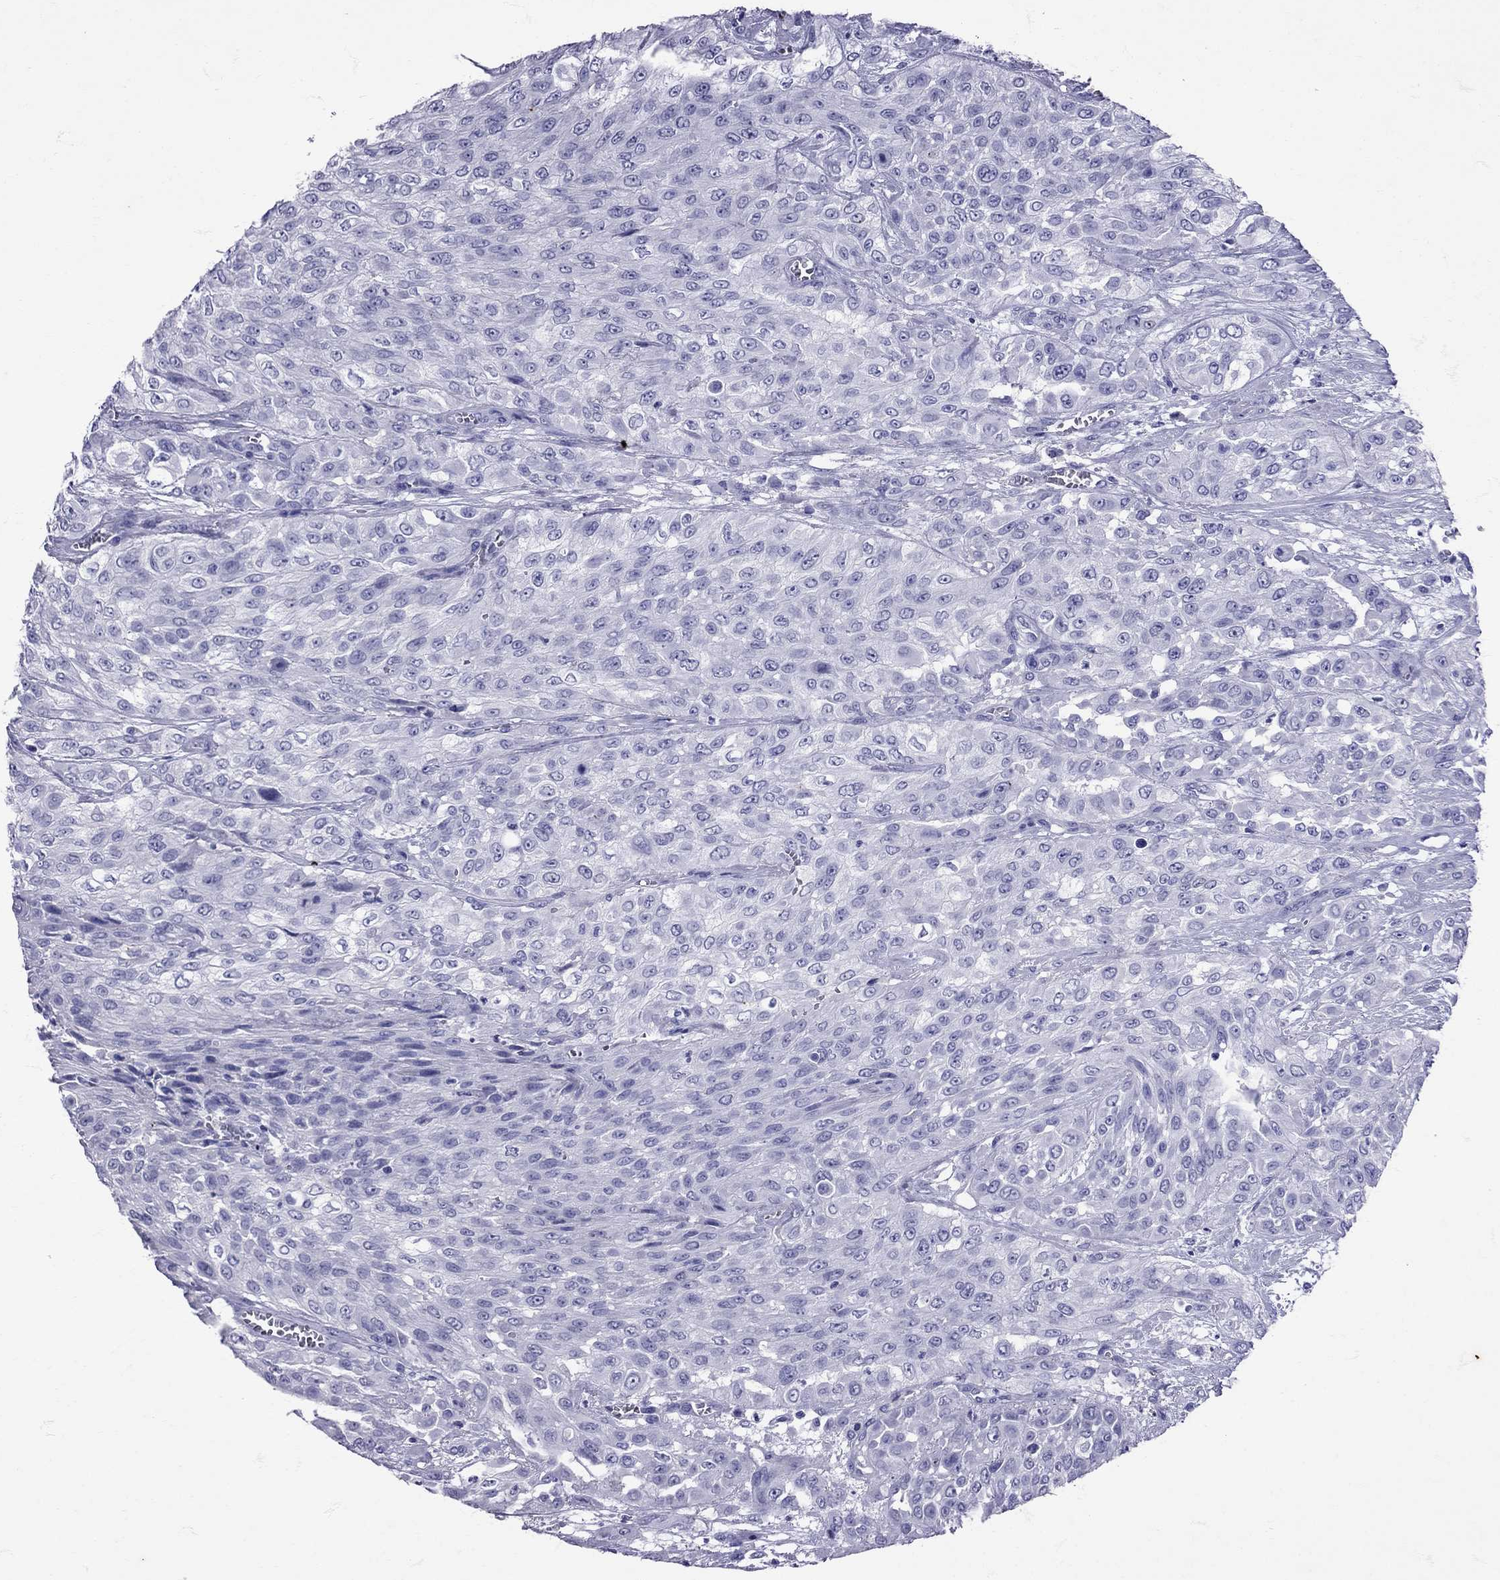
{"staining": {"intensity": "negative", "quantity": "none", "location": "none"}, "tissue": "urothelial cancer", "cell_type": "Tumor cells", "image_type": "cancer", "snomed": [{"axis": "morphology", "description": "Urothelial carcinoma, High grade"}, {"axis": "topography", "description": "Urinary bladder"}], "caption": "Urothelial cancer stained for a protein using immunohistochemistry (IHC) reveals no expression tumor cells.", "gene": "AVP", "patient": {"sex": "male", "age": 57}}